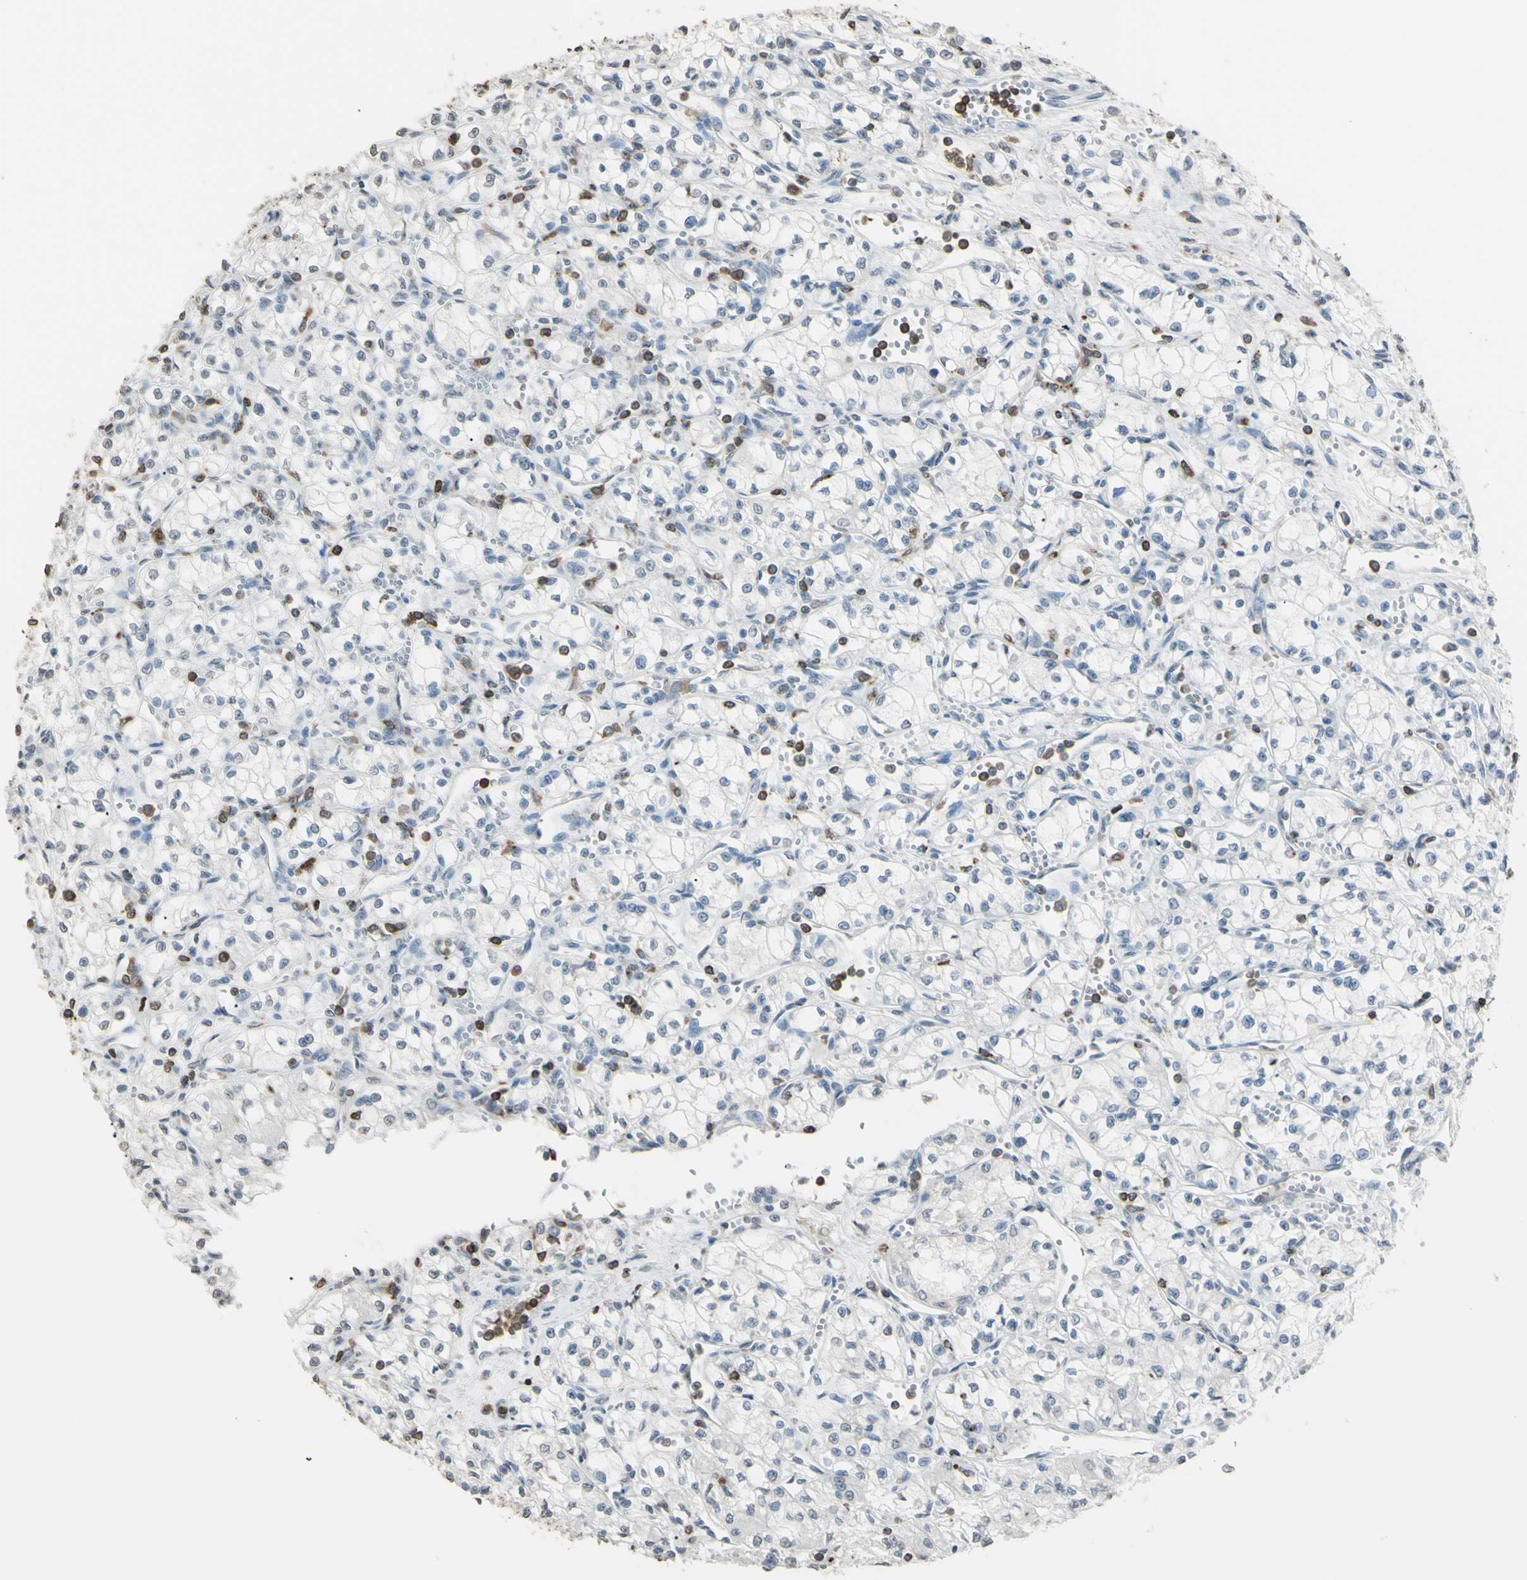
{"staining": {"intensity": "negative", "quantity": "none", "location": "none"}, "tissue": "renal cancer", "cell_type": "Tumor cells", "image_type": "cancer", "snomed": [{"axis": "morphology", "description": "Normal tissue, NOS"}, {"axis": "morphology", "description": "Adenocarcinoma, NOS"}, {"axis": "topography", "description": "Kidney"}], "caption": "Renal cancer (adenocarcinoma) was stained to show a protein in brown. There is no significant staining in tumor cells. The staining is performed using DAB (3,3'-diaminobenzidine) brown chromogen with nuclei counter-stained in using hematoxylin.", "gene": "PSTPIP1", "patient": {"sex": "male", "age": 59}}